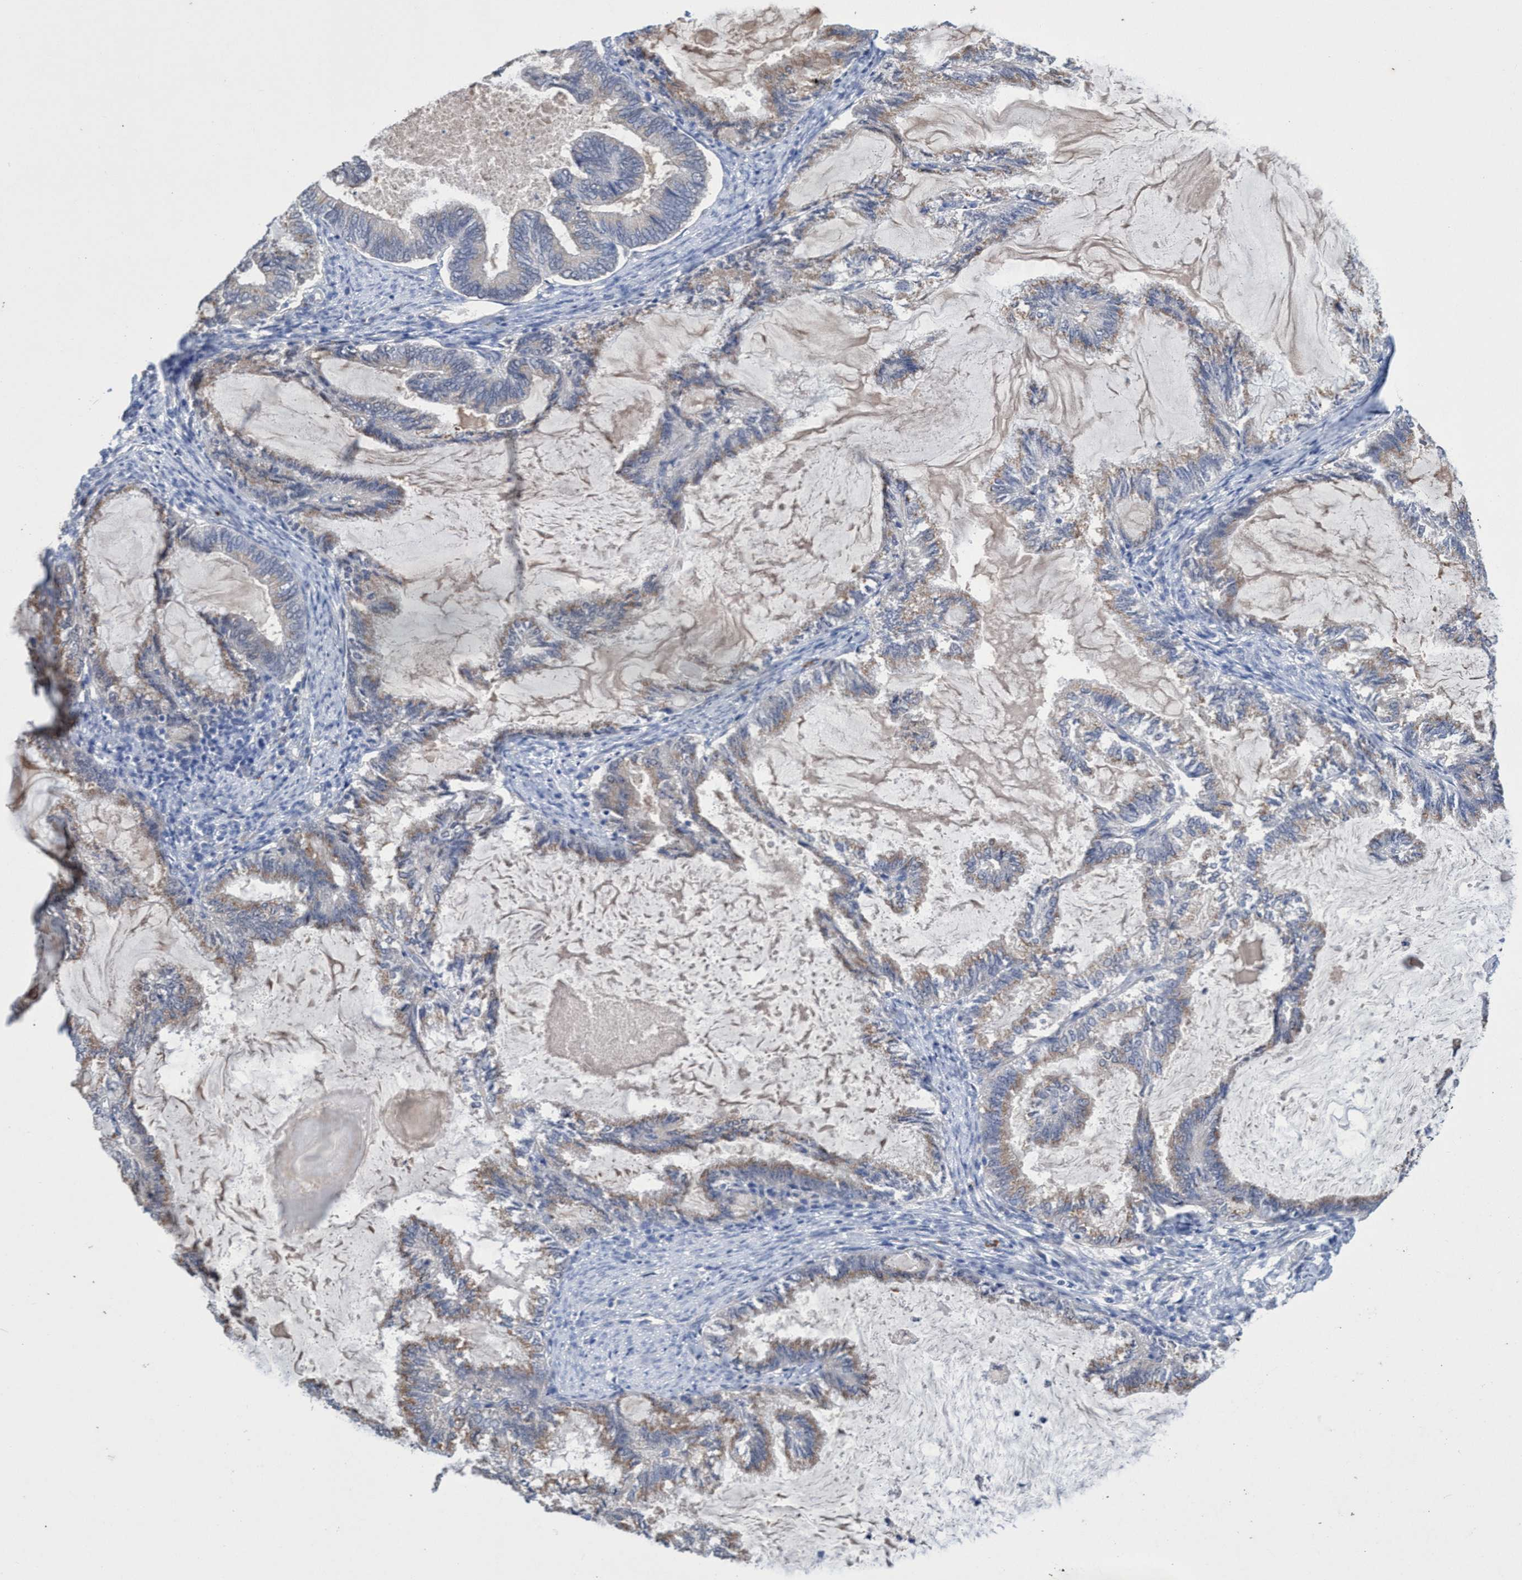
{"staining": {"intensity": "weak", "quantity": "25%-75%", "location": "cytoplasmic/membranous"}, "tissue": "endometrial cancer", "cell_type": "Tumor cells", "image_type": "cancer", "snomed": [{"axis": "morphology", "description": "Adenocarcinoma, NOS"}, {"axis": "topography", "description": "Endometrium"}], "caption": "DAB (3,3'-diaminobenzidine) immunohistochemical staining of human endometrial cancer displays weak cytoplasmic/membranous protein expression in about 25%-75% of tumor cells.", "gene": "SVEP1", "patient": {"sex": "female", "age": 86}}